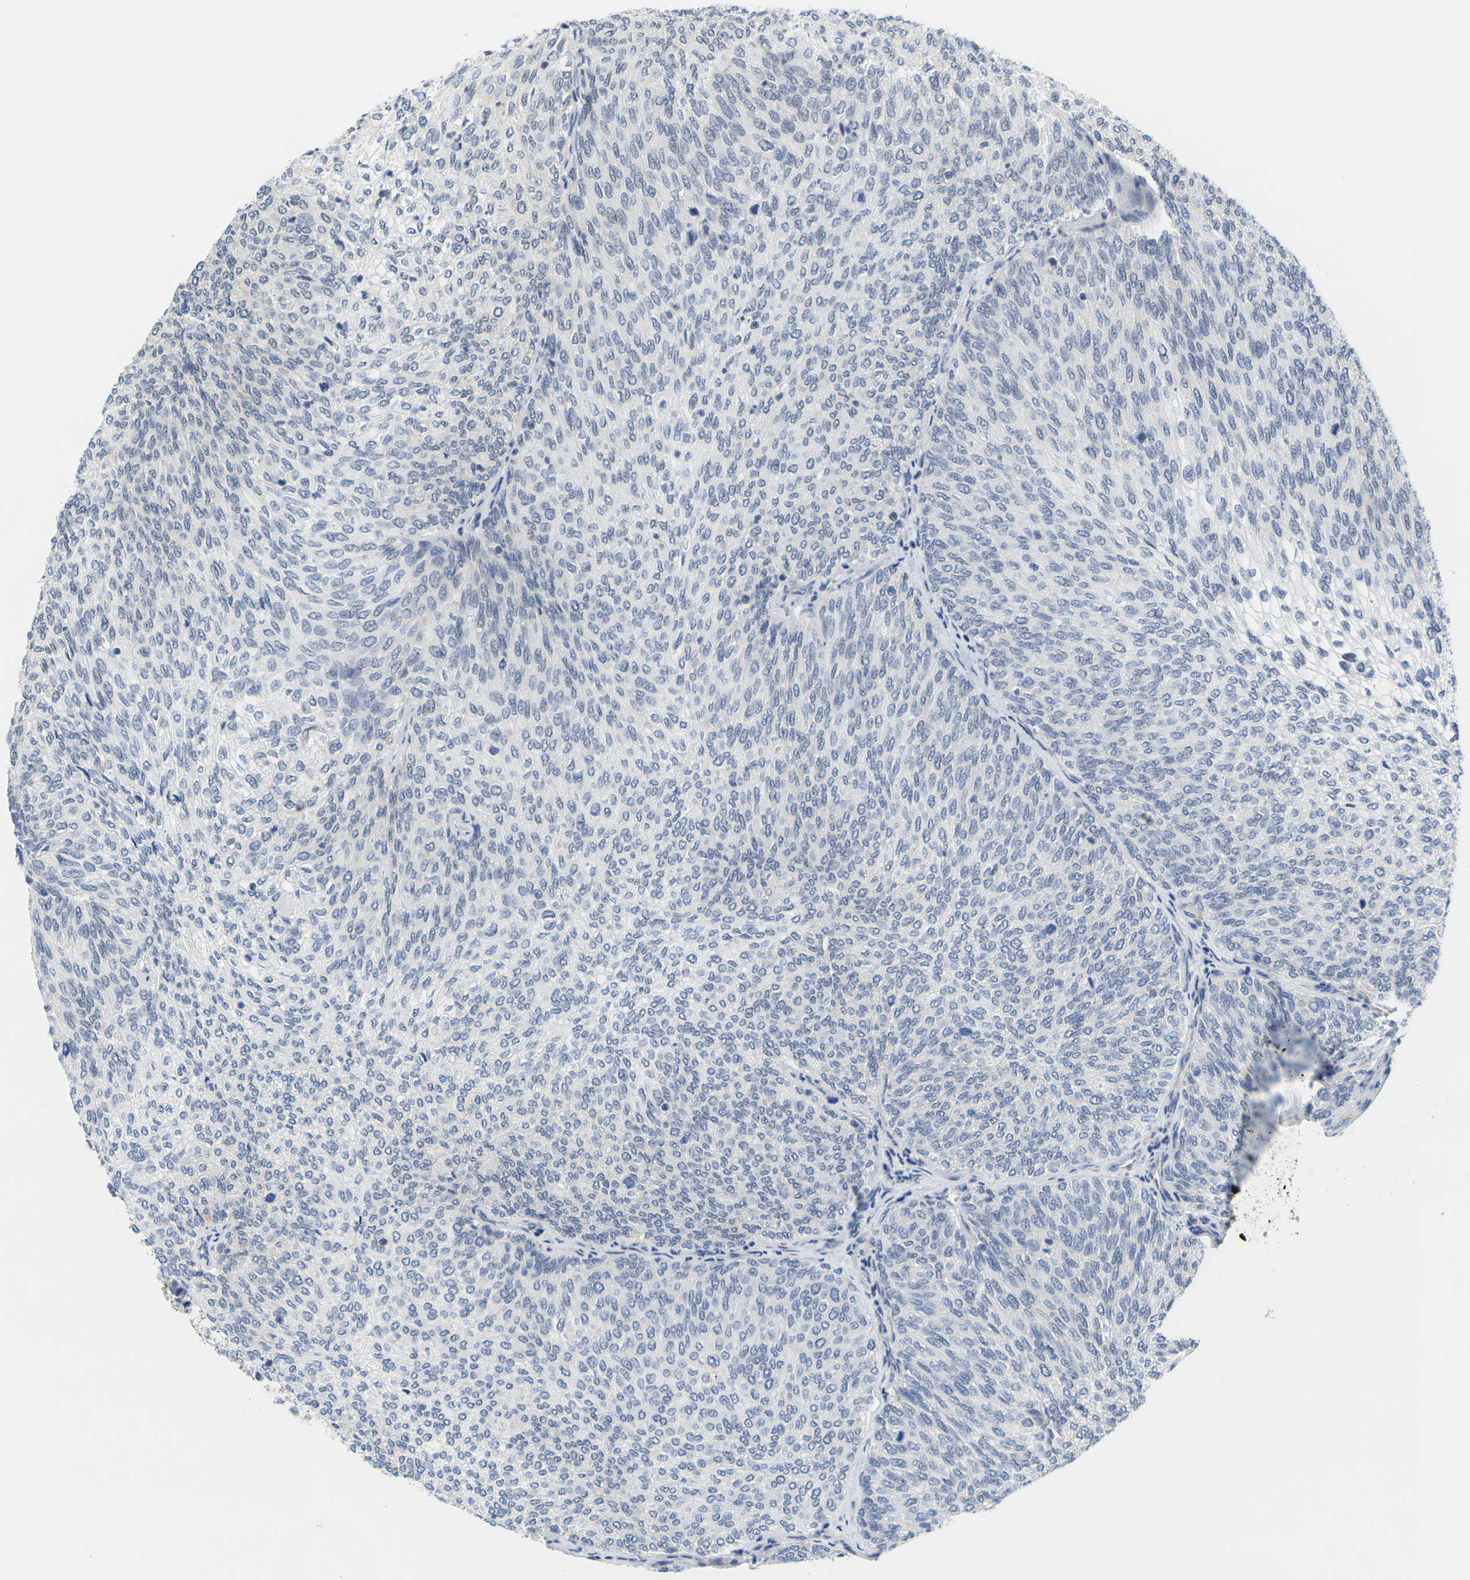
{"staining": {"intensity": "negative", "quantity": "none", "location": "none"}, "tissue": "urothelial cancer", "cell_type": "Tumor cells", "image_type": "cancer", "snomed": [{"axis": "morphology", "description": "Urothelial carcinoma, Low grade"}, {"axis": "topography", "description": "Urinary bladder"}], "caption": "Tumor cells show no significant positivity in urothelial carcinoma (low-grade). (Brightfield microscopy of DAB IHC at high magnification).", "gene": "OTOF", "patient": {"sex": "female", "age": 79}}